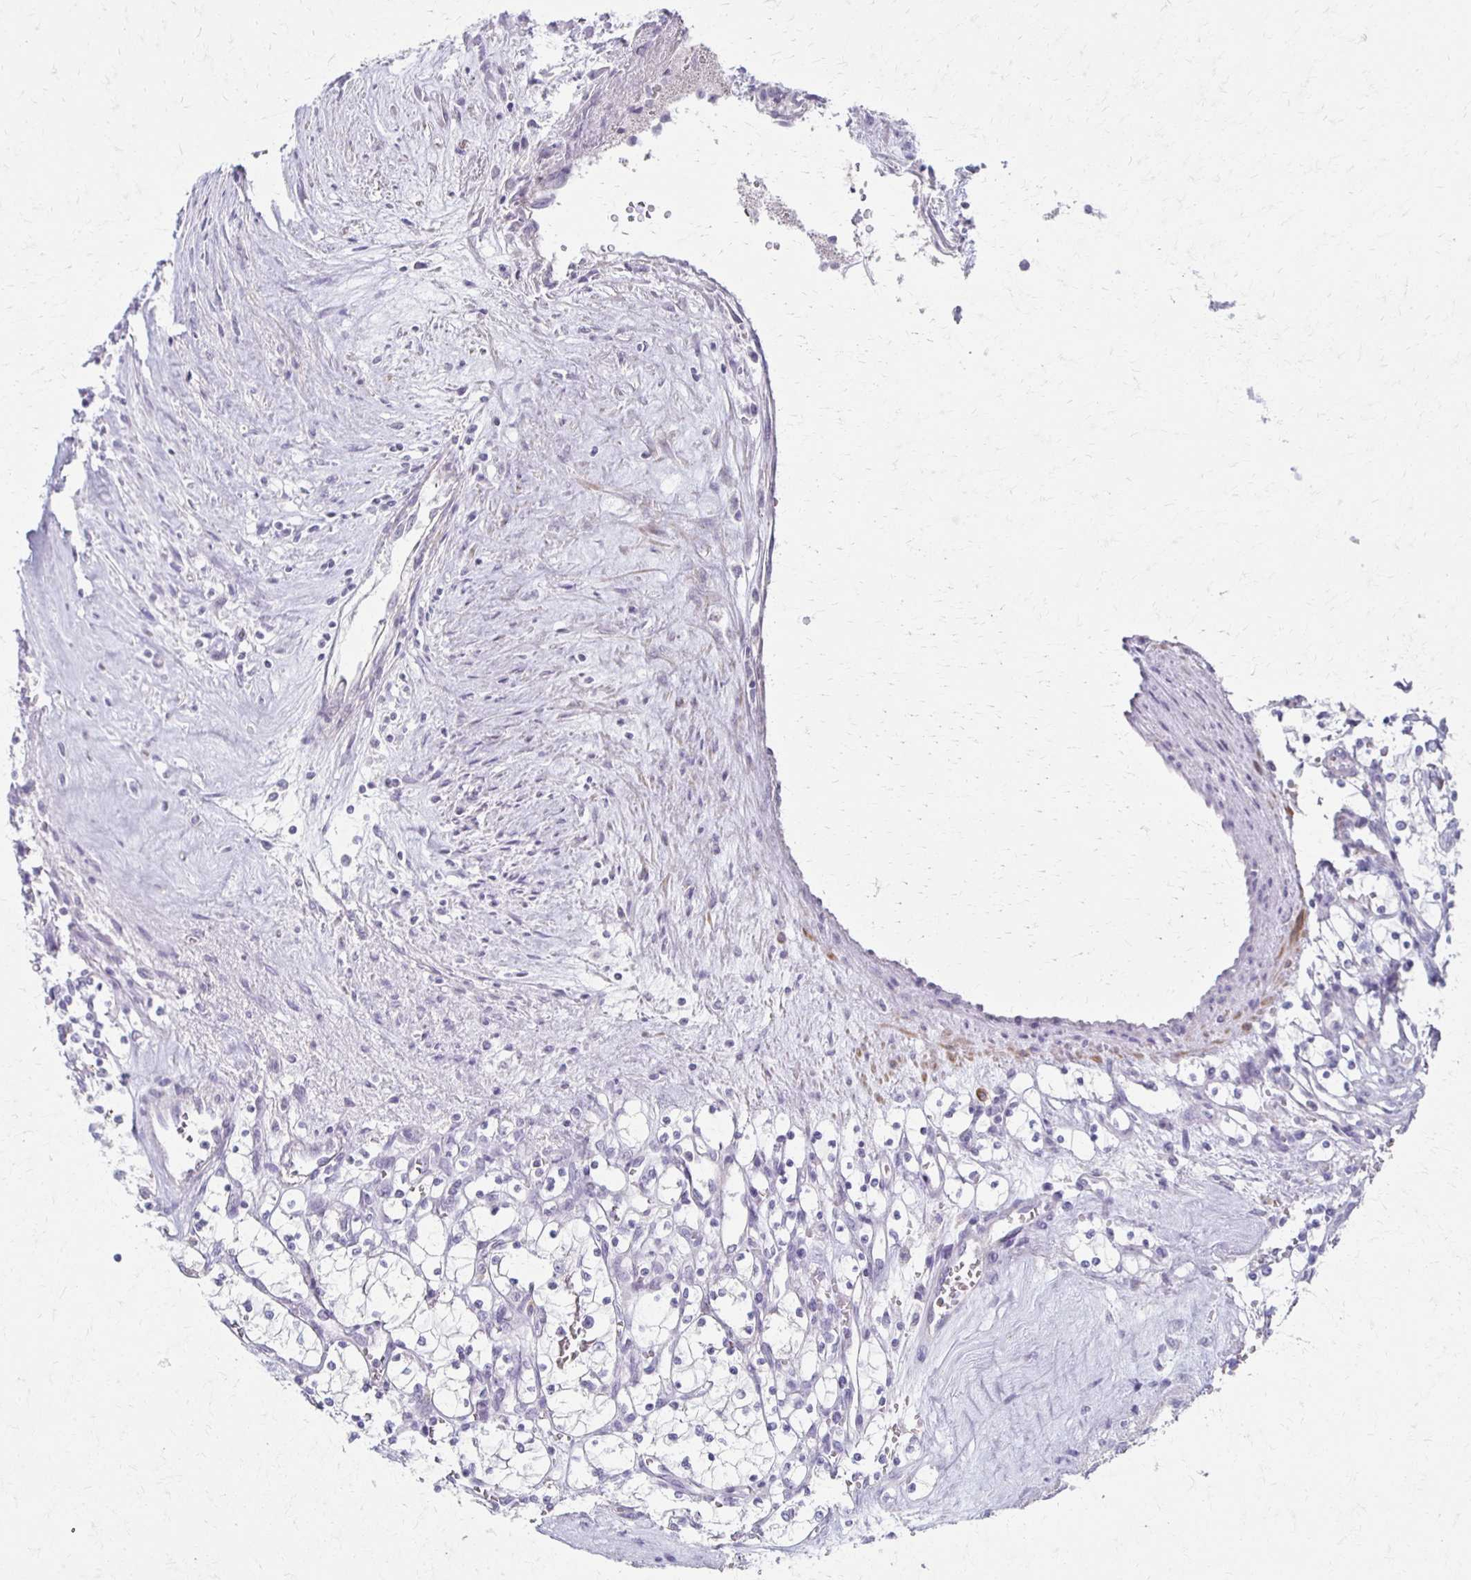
{"staining": {"intensity": "negative", "quantity": "none", "location": "none"}, "tissue": "renal cancer", "cell_type": "Tumor cells", "image_type": "cancer", "snomed": [{"axis": "morphology", "description": "Adenocarcinoma, NOS"}, {"axis": "topography", "description": "Kidney"}], "caption": "An immunohistochemistry (IHC) photomicrograph of renal adenocarcinoma is shown. There is no staining in tumor cells of renal adenocarcinoma. Brightfield microscopy of IHC stained with DAB (brown) and hematoxylin (blue), captured at high magnification.", "gene": "FOXO4", "patient": {"sex": "female", "age": 69}}